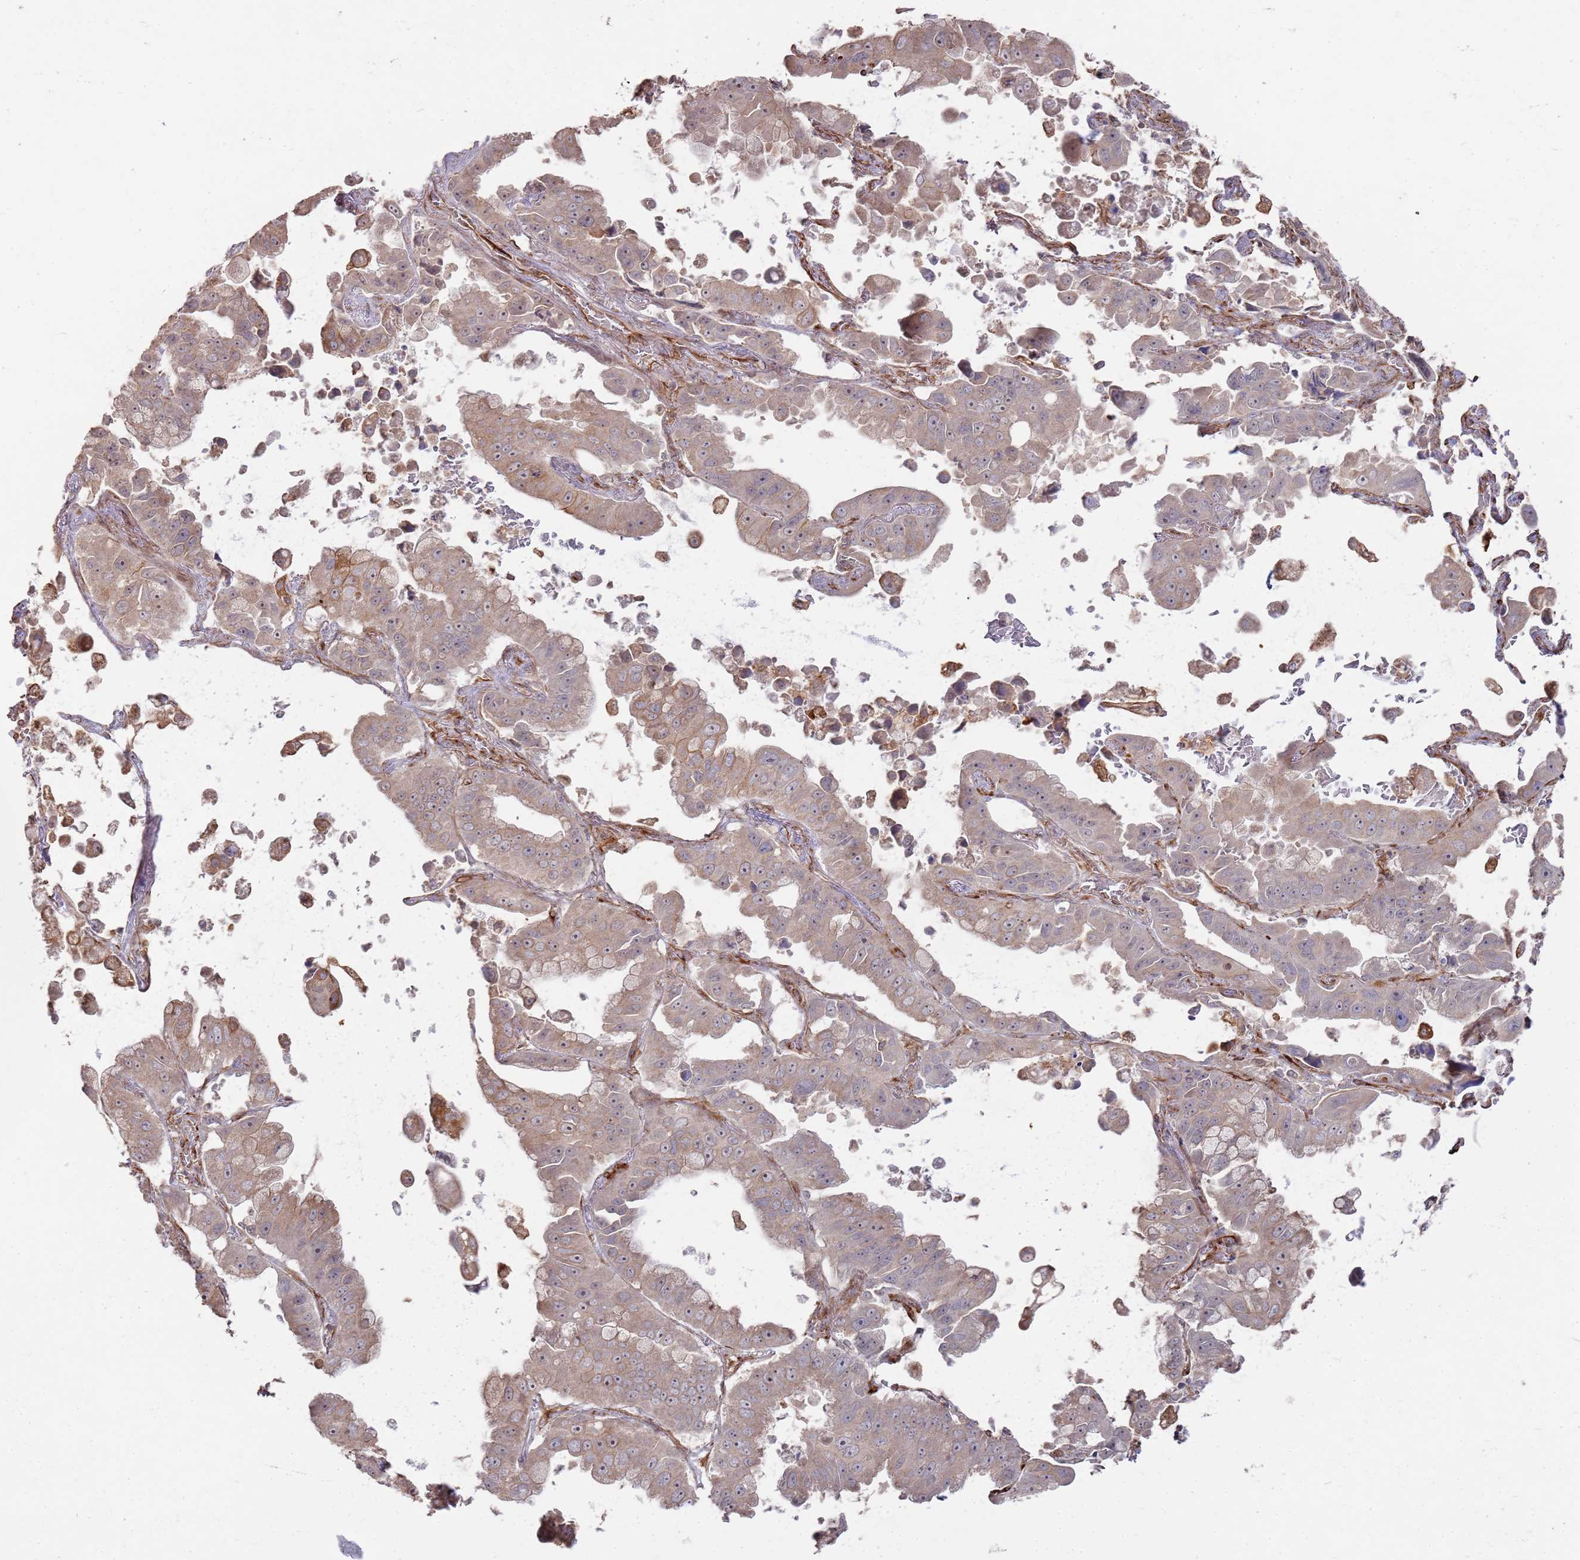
{"staining": {"intensity": "weak", "quantity": "25%-75%", "location": "cytoplasmic/membranous,nuclear"}, "tissue": "lung cancer", "cell_type": "Tumor cells", "image_type": "cancer", "snomed": [{"axis": "morphology", "description": "Adenocarcinoma, NOS"}, {"axis": "topography", "description": "Lung"}], "caption": "A brown stain highlights weak cytoplasmic/membranous and nuclear positivity of a protein in human lung adenocarcinoma tumor cells. (DAB IHC, brown staining for protein, blue staining for nuclei).", "gene": "PHF21A", "patient": {"sex": "male", "age": 64}}